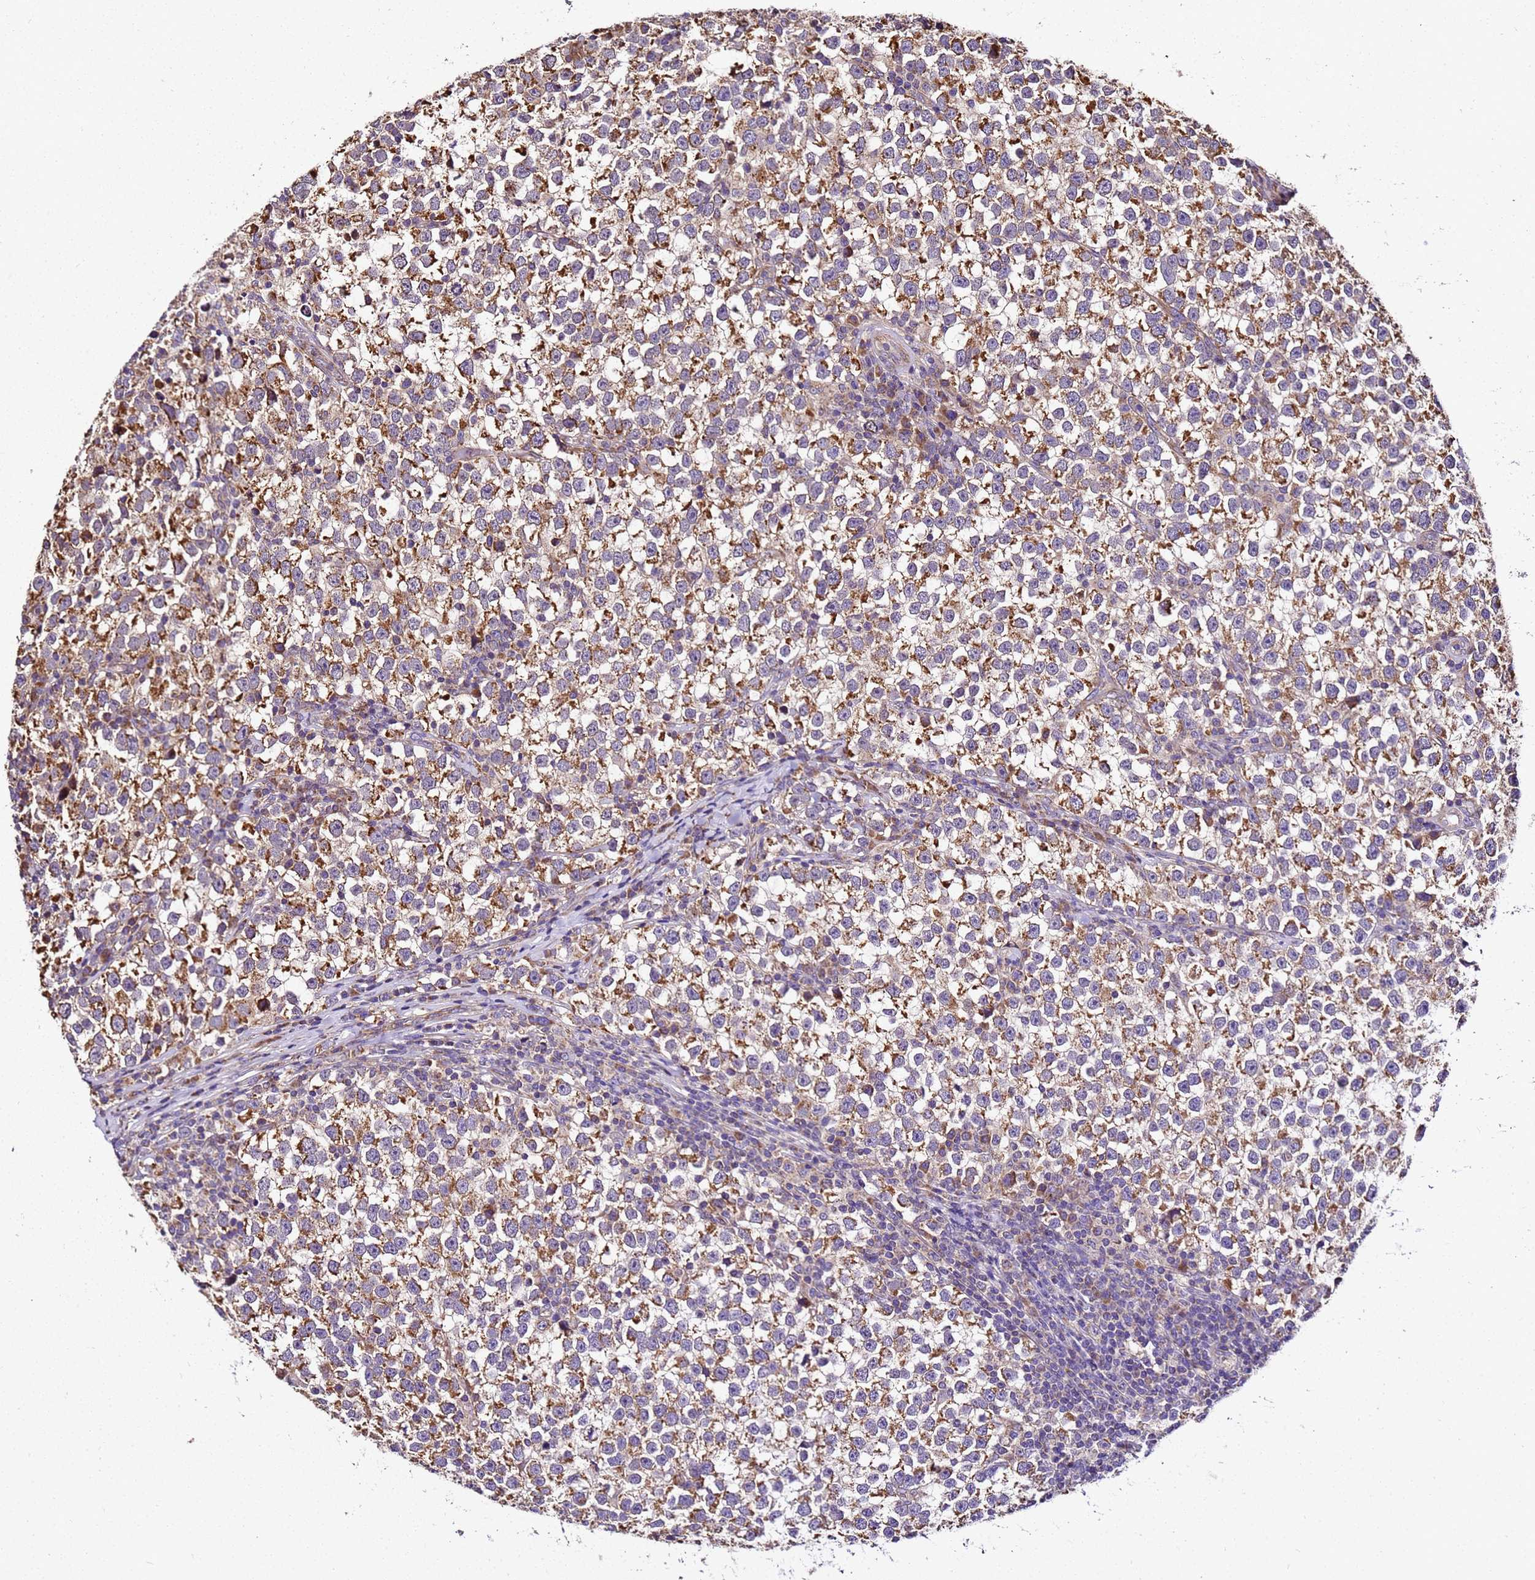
{"staining": {"intensity": "strong", "quantity": "25%-75%", "location": "cytoplasmic/membranous"}, "tissue": "testis cancer", "cell_type": "Tumor cells", "image_type": "cancer", "snomed": [{"axis": "morphology", "description": "Normal tissue, NOS"}, {"axis": "morphology", "description": "Seminoma, NOS"}, {"axis": "topography", "description": "Testis"}], "caption": "Testis seminoma tissue shows strong cytoplasmic/membranous staining in about 25%-75% of tumor cells", "gene": "LRRIQ1", "patient": {"sex": "male", "age": 43}}